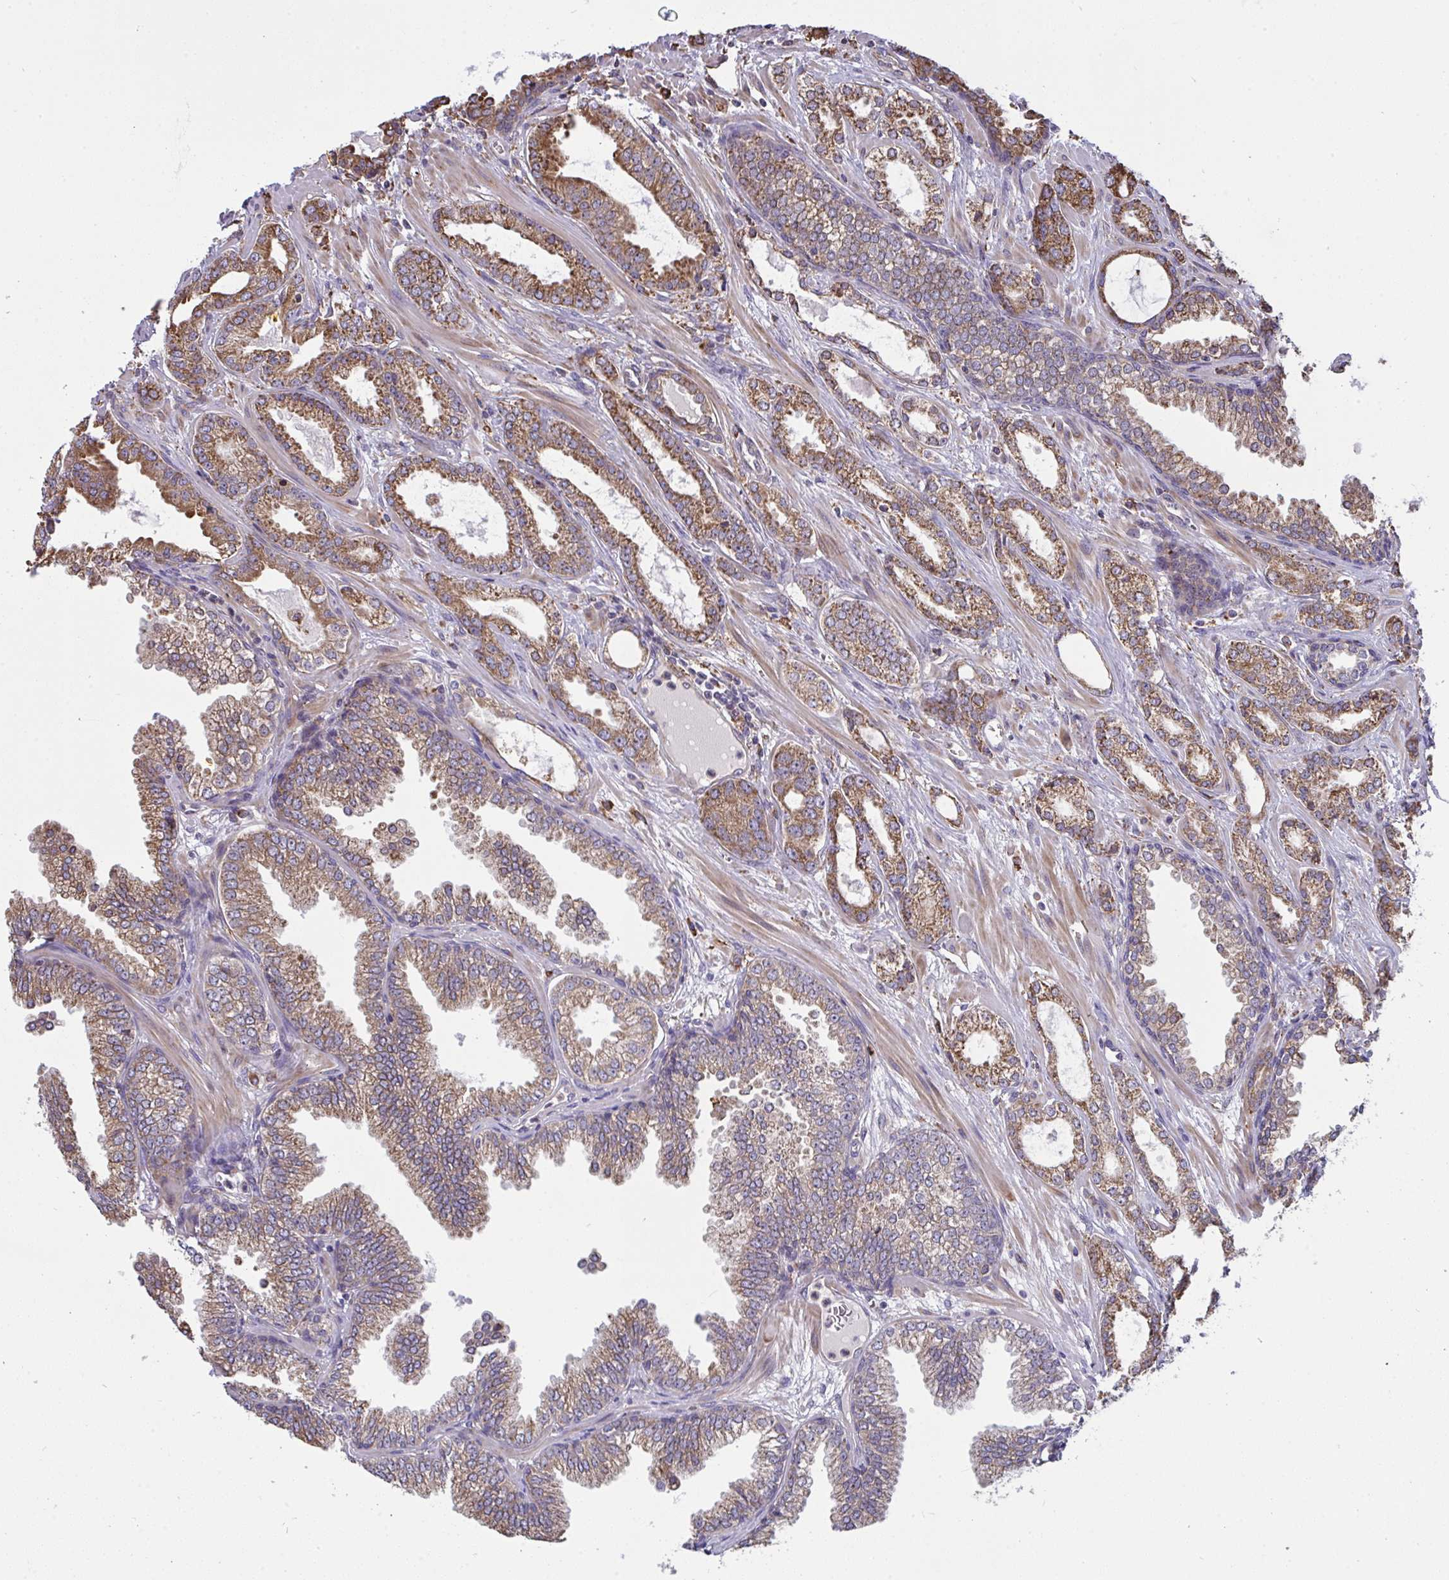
{"staining": {"intensity": "moderate", "quantity": ">75%", "location": "cytoplasmic/membranous"}, "tissue": "prostate cancer", "cell_type": "Tumor cells", "image_type": "cancer", "snomed": [{"axis": "morphology", "description": "Adenocarcinoma, Medium grade"}, {"axis": "topography", "description": "Prostate"}], "caption": "This micrograph demonstrates adenocarcinoma (medium-grade) (prostate) stained with immunohistochemistry (IHC) to label a protein in brown. The cytoplasmic/membranous of tumor cells show moderate positivity for the protein. Nuclei are counter-stained blue.", "gene": "MYMK", "patient": {"sex": "male", "age": 57}}